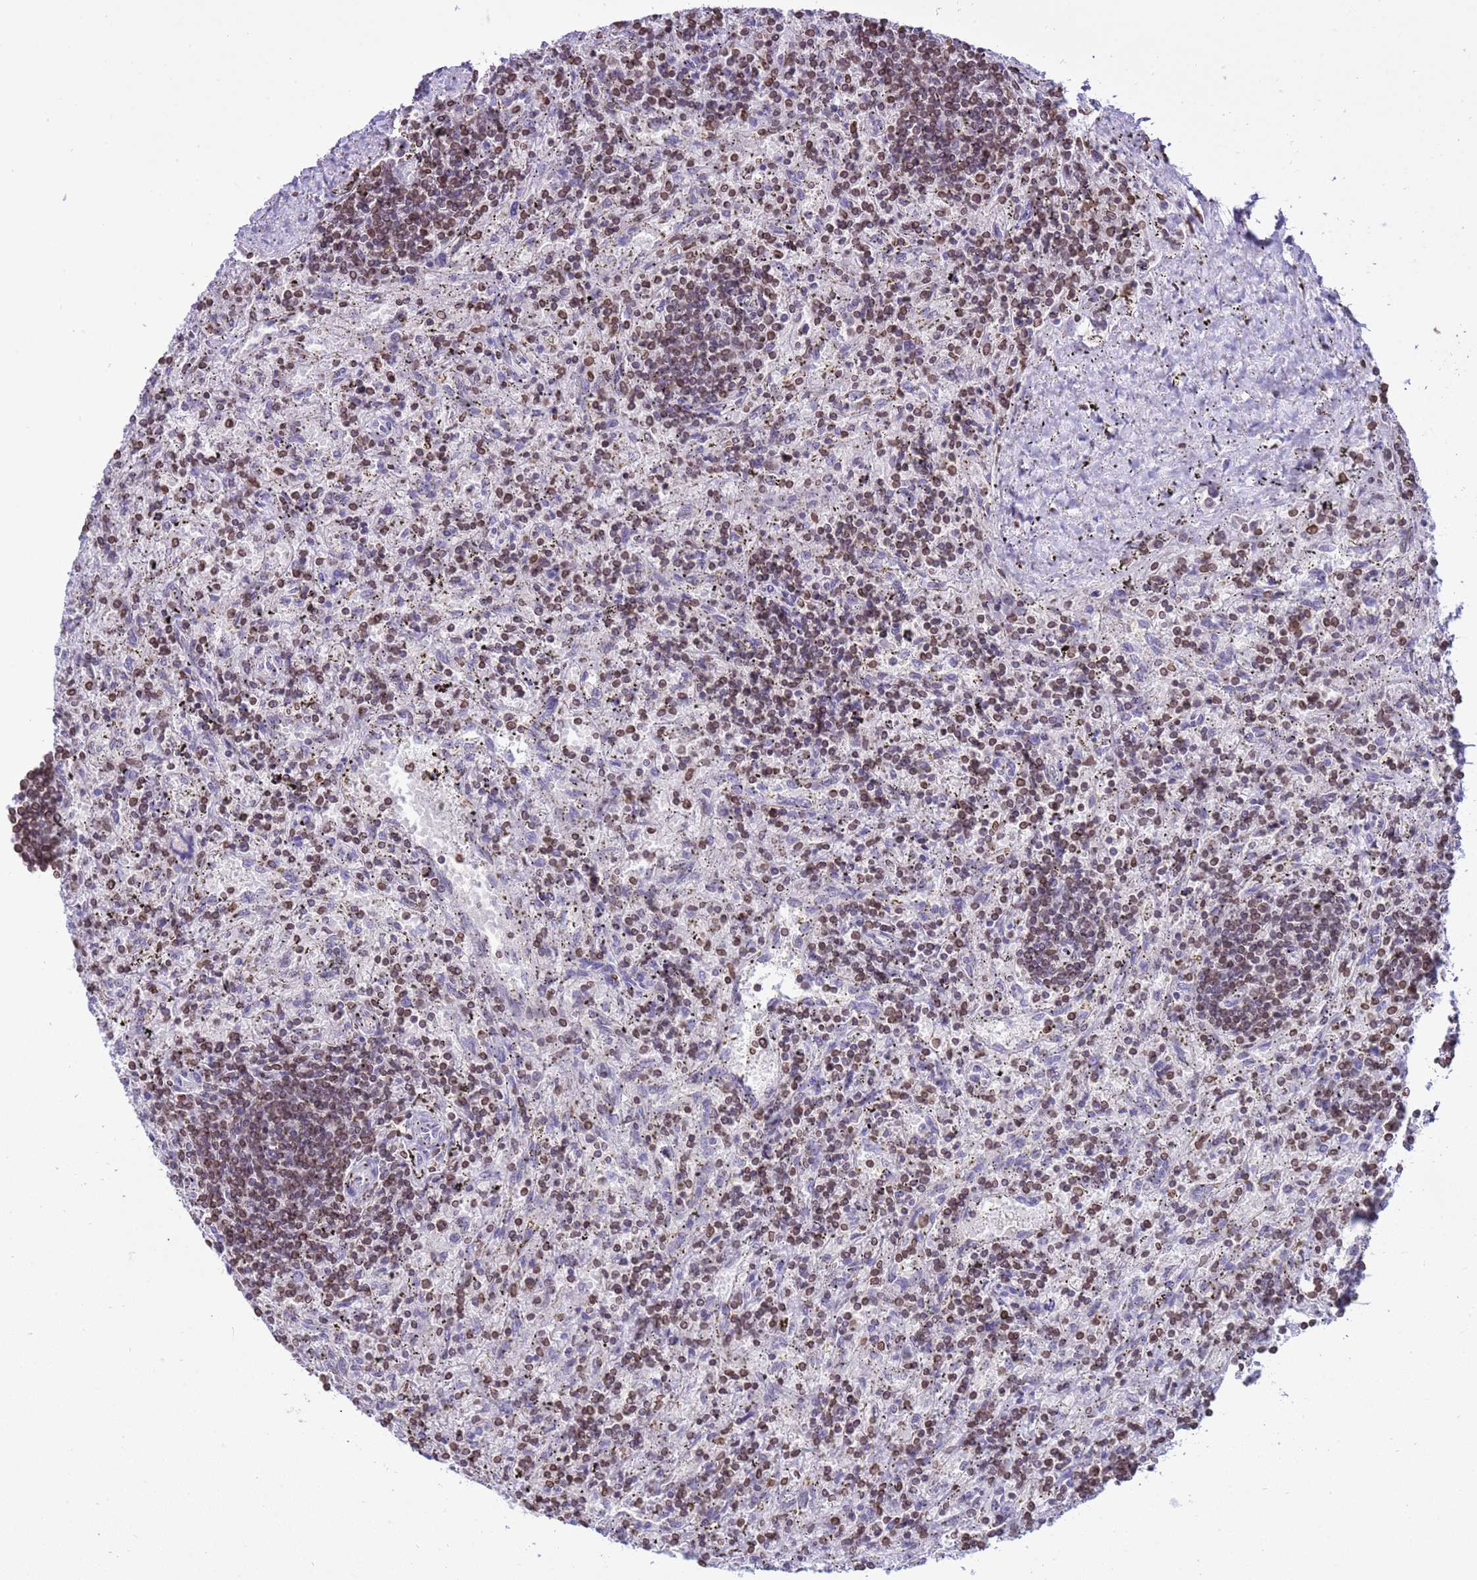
{"staining": {"intensity": "weak", "quantity": ">75%", "location": "nuclear"}, "tissue": "lymphoma", "cell_type": "Tumor cells", "image_type": "cancer", "snomed": [{"axis": "morphology", "description": "Malignant lymphoma, non-Hodgkin's type, Low grade"}, {"axis": "topography", "description": "Spleen"}], "caption": "Immunohistochemical staining of human low-grade malignant lymphoma, non-Hodgkin's type displays low levels of weak nuclear positivity in approximately >75% of tumor cells. (Brightfield microscopy of DAB IHC at high magnification).", "gene": "DHX37", "patient": {"sex": "male", "age": 76}}